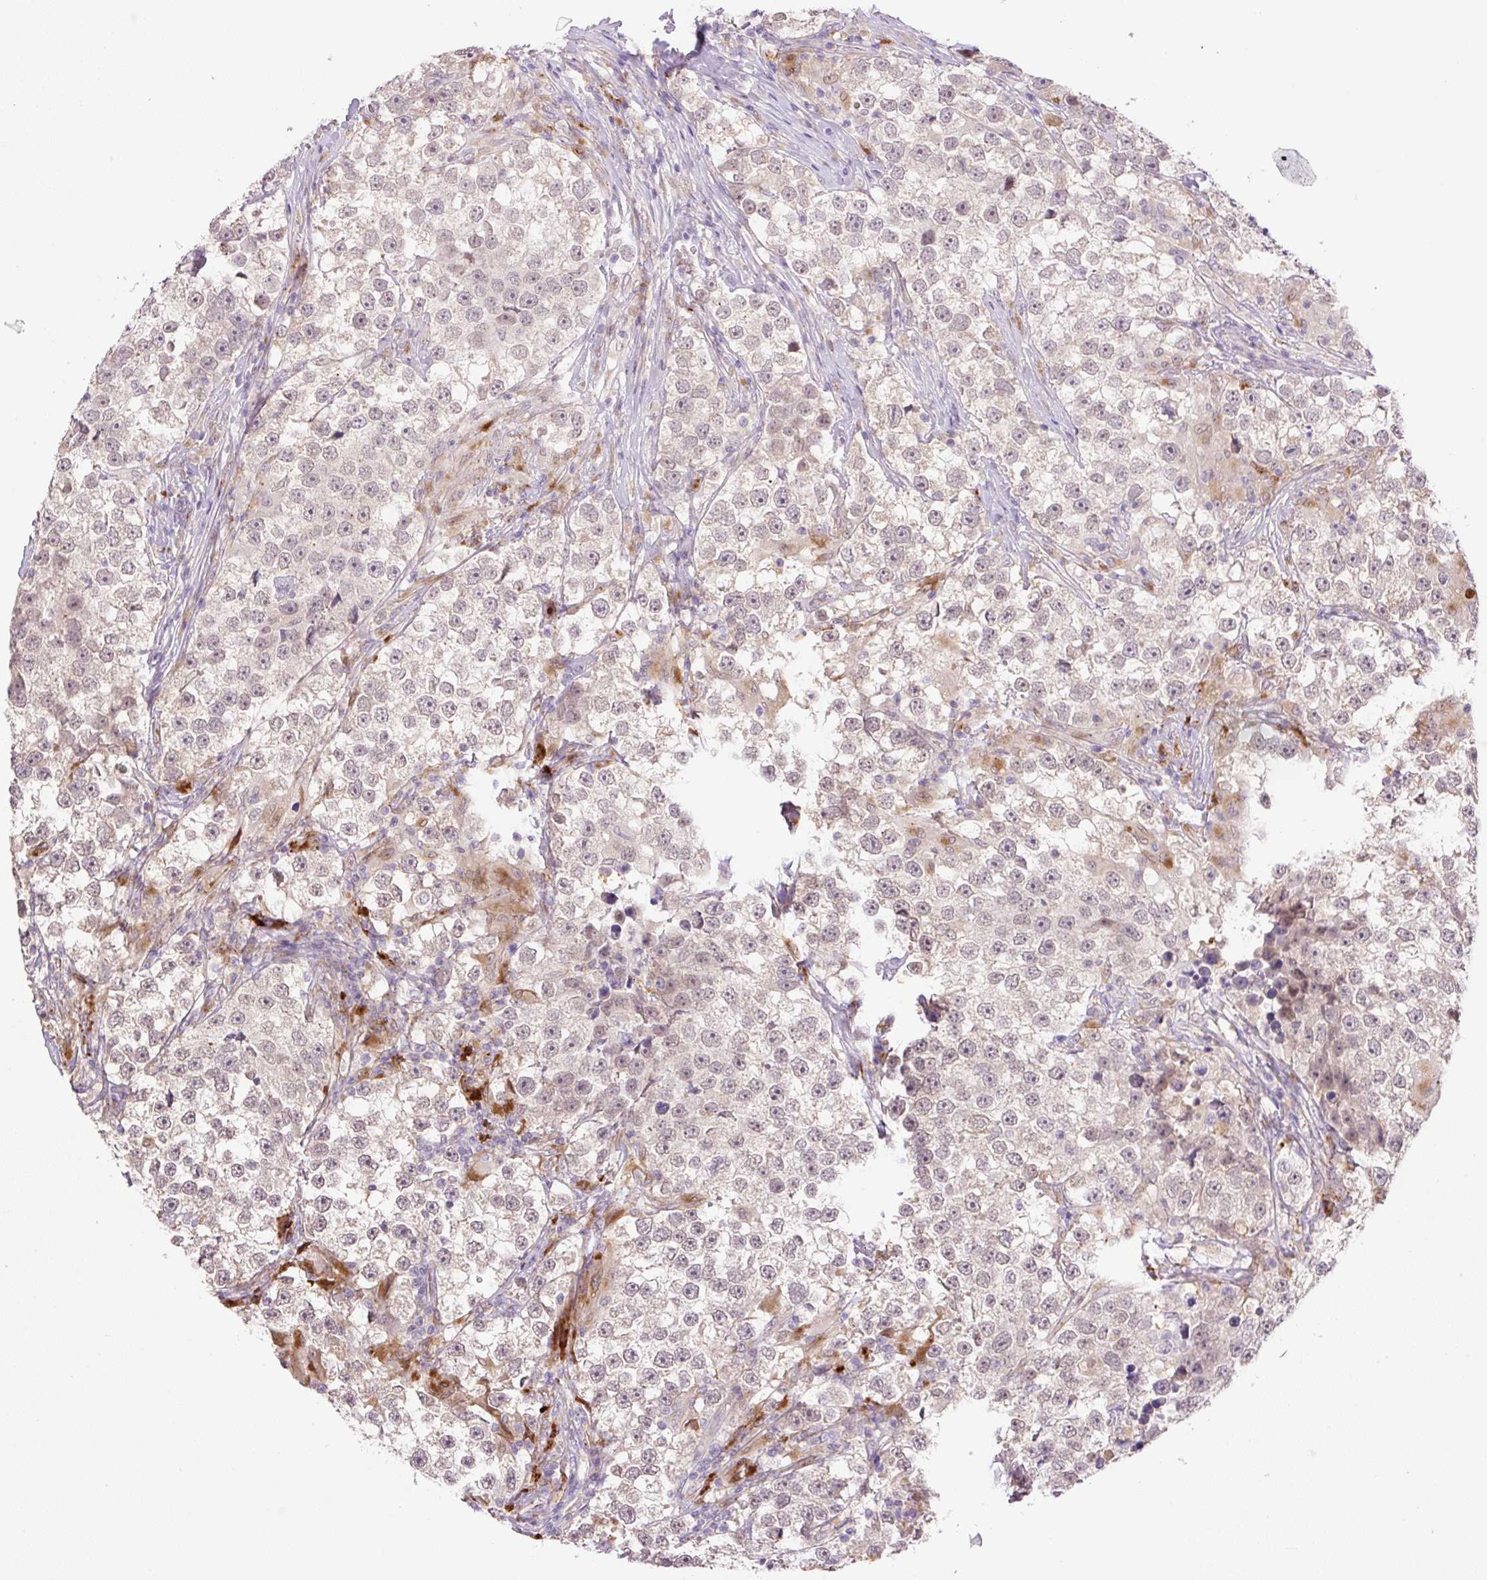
{"staining": {"intensity": "negative", "quantity": "none", "location": "none"}, "tissue": "testis cancer", "cell_type": "Tumor cells", "image_type": "cancer", "snomed": [{"axis": "morphology", "description": "Seminoma, NOS"}, {"axis": "topography", "description": "Testis"}], "caption": "High magnification brightfield microscopy of testis cancer stained with DAB (3,3'-diaminobenzidine) (brown) and counterstained with hematoxylin (blue): tumor cells show no significant positivity.", "gene": "HABP4", "patient": {"sex": "male", "age": 46}}